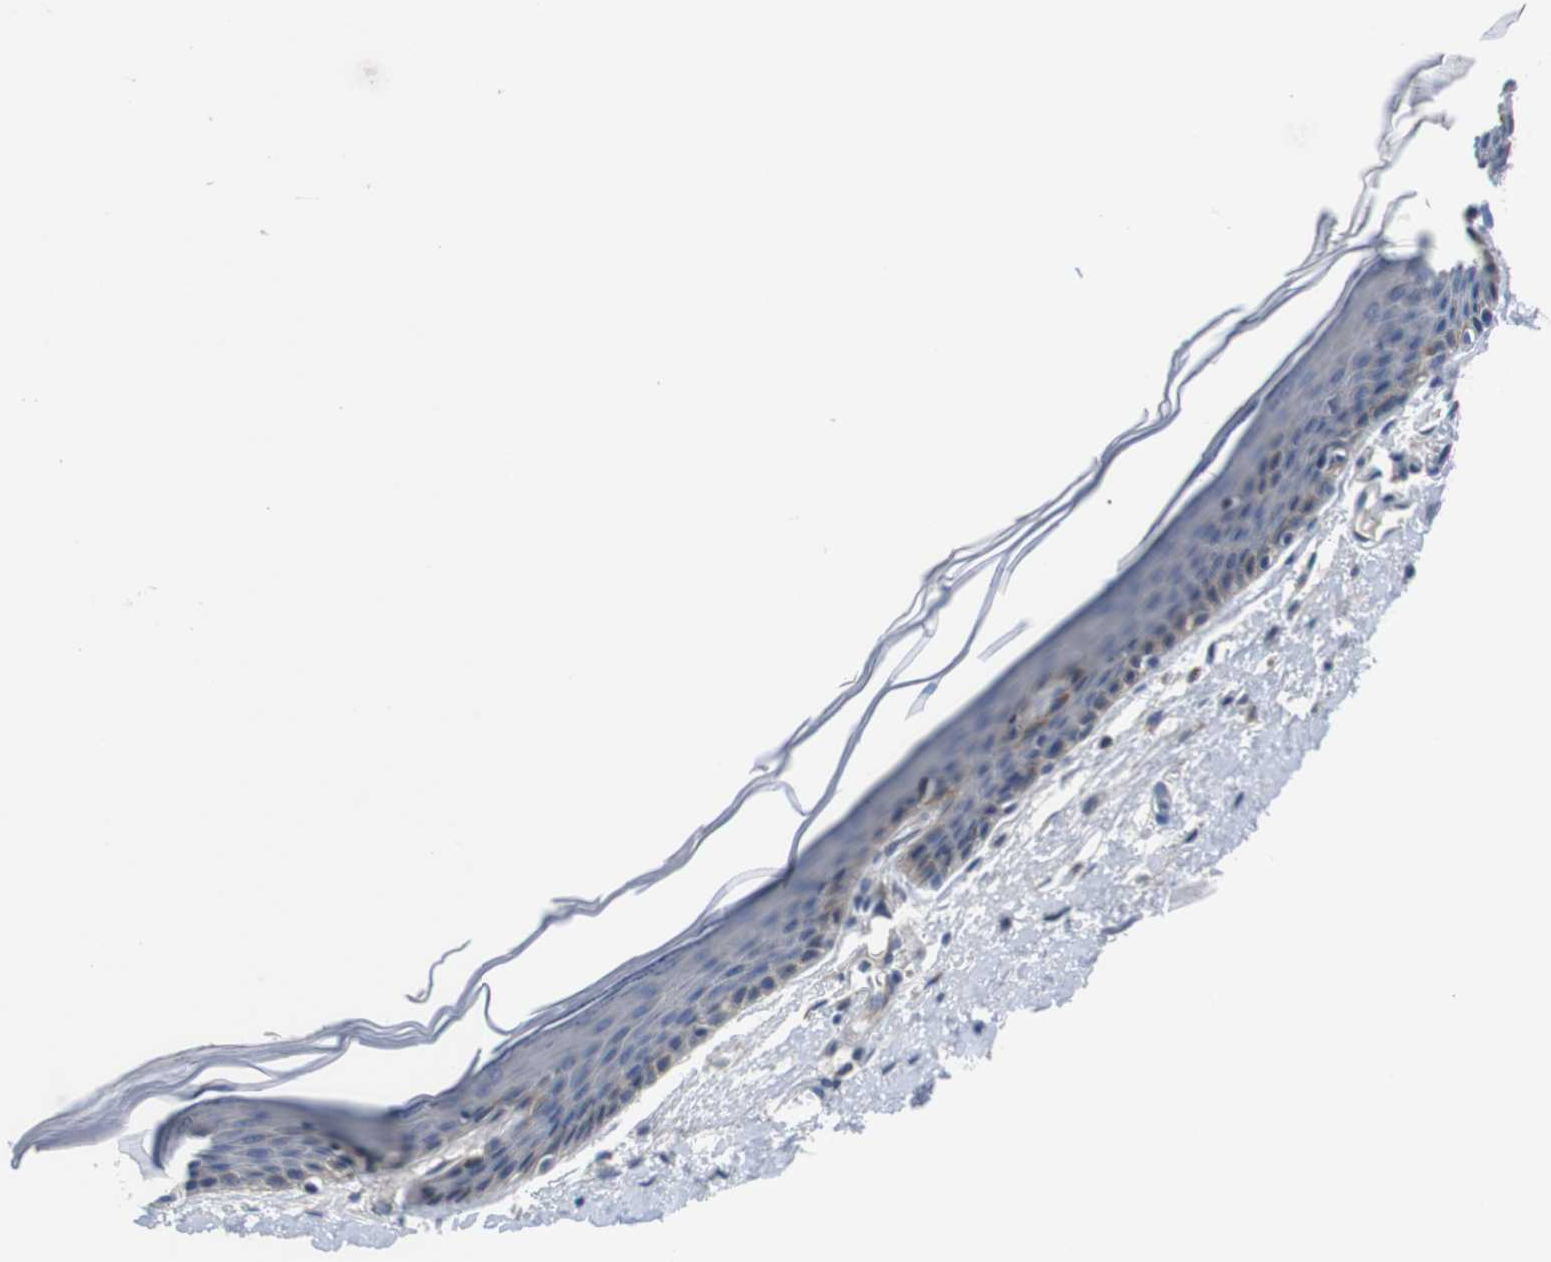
{"staining": {"intensity": "negative", "quantity": "none", "location": "none"}, "tissue": "skin", "cell_type": "Epidermal cells", "image_type": "normal", "snomed": [{"axis": "morphology", "description": "Normal tissue, NOS"}, {"axis": "topography", "description": "Vulva"}], "caption": "Epidermal cells show no significant expression in unremarkable skin. The staining was performed using DAB (3,3'-diaminobenzidine) to visualize the protein expression in brown, while the nuclei were stained in blue with hematoxylin (Magnification: 20x).", "gene": "JAK1", "patient": {"sex": "female", "age": 54}}